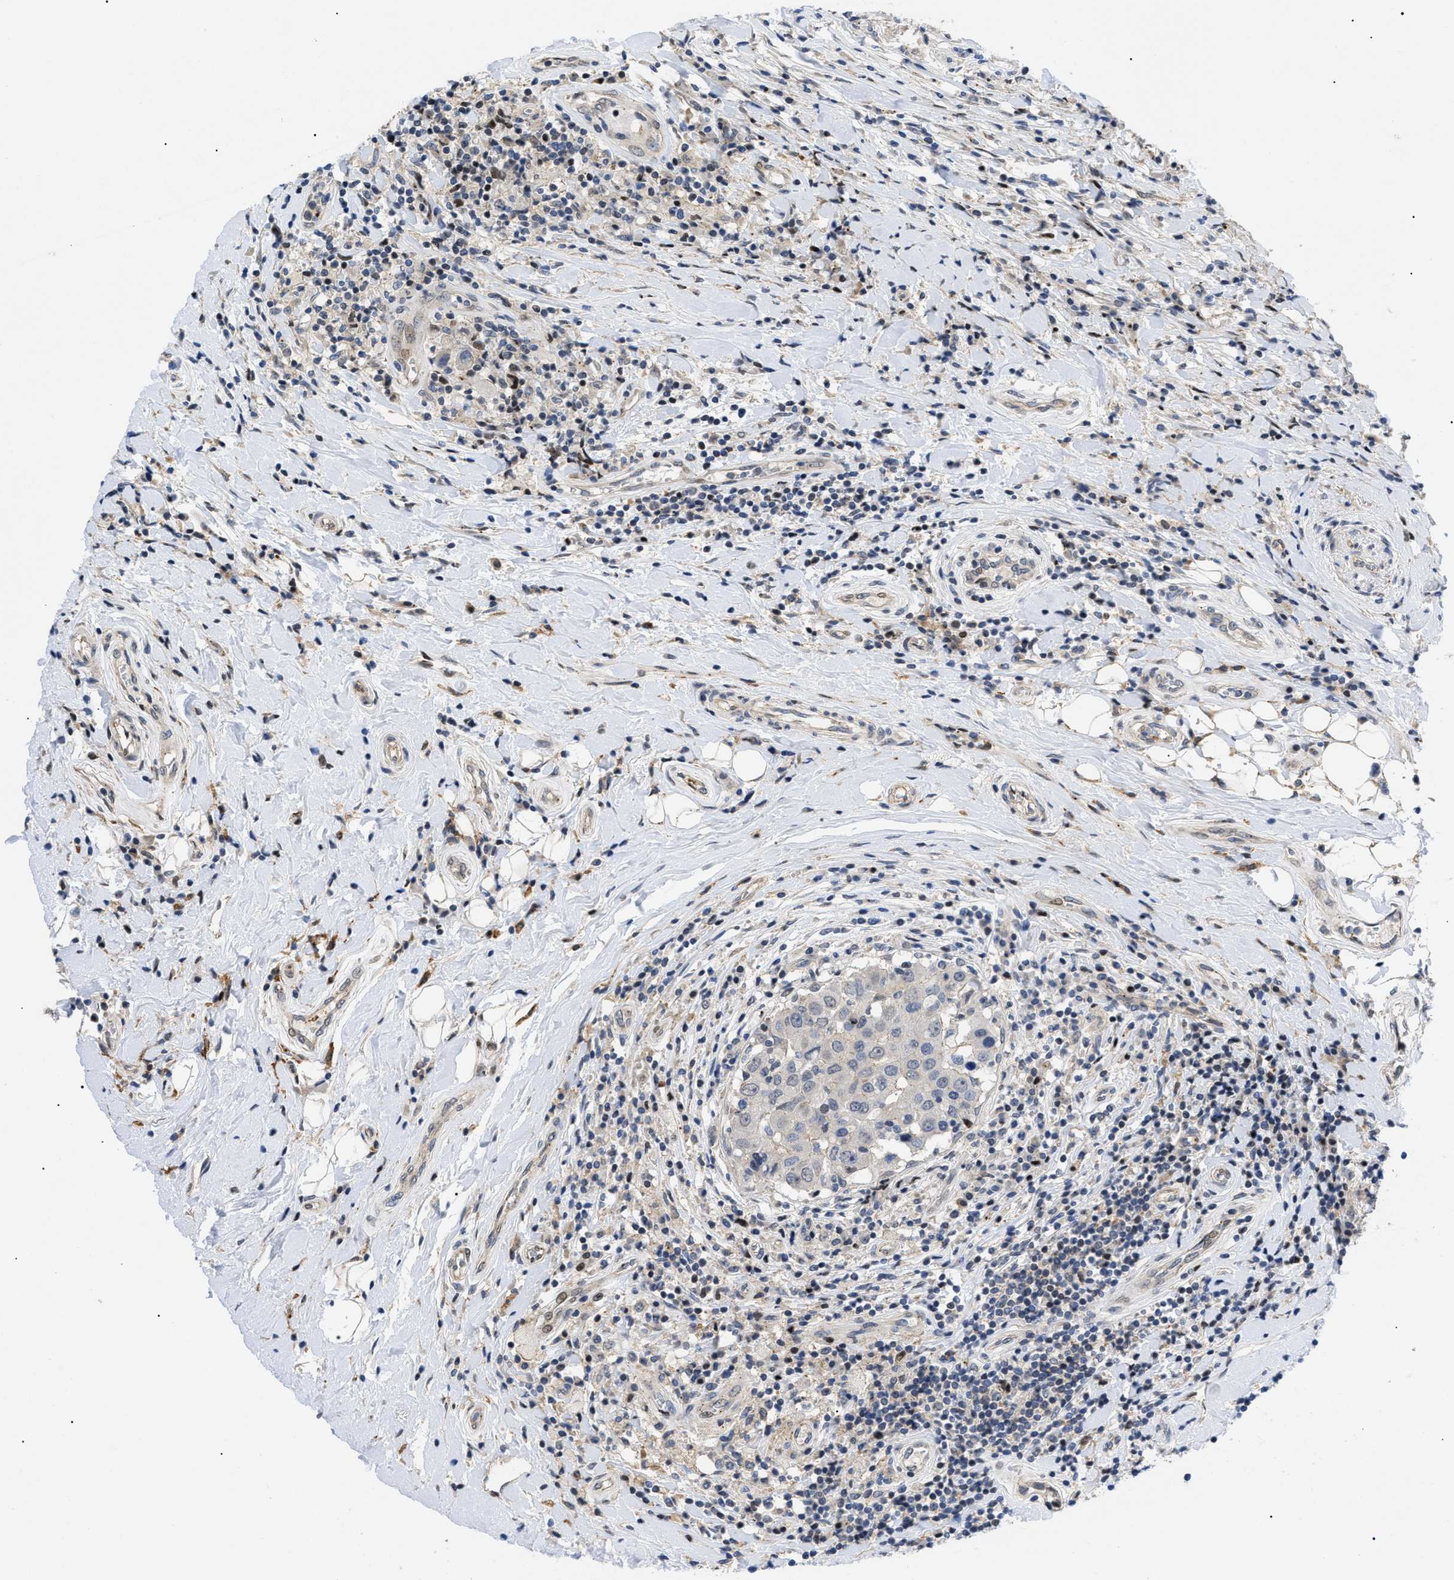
{"staining": {"intensity": "negative", "quantity": "none", "location": "none"}, "tissue": "breast cancer", "cell_type": "Tumor cells", "image_type": "cancer", "snomed": [{"axis": "morphology", "description": "Duct carcinoma"}, {"axis": "topography", "description": "Breast"}], "caption": "The histopathology image exhibits no significant expression in tumor cells of breast cancer.", "gene": "SFXN5", "patient": {"sex": "female", "age": 27}}